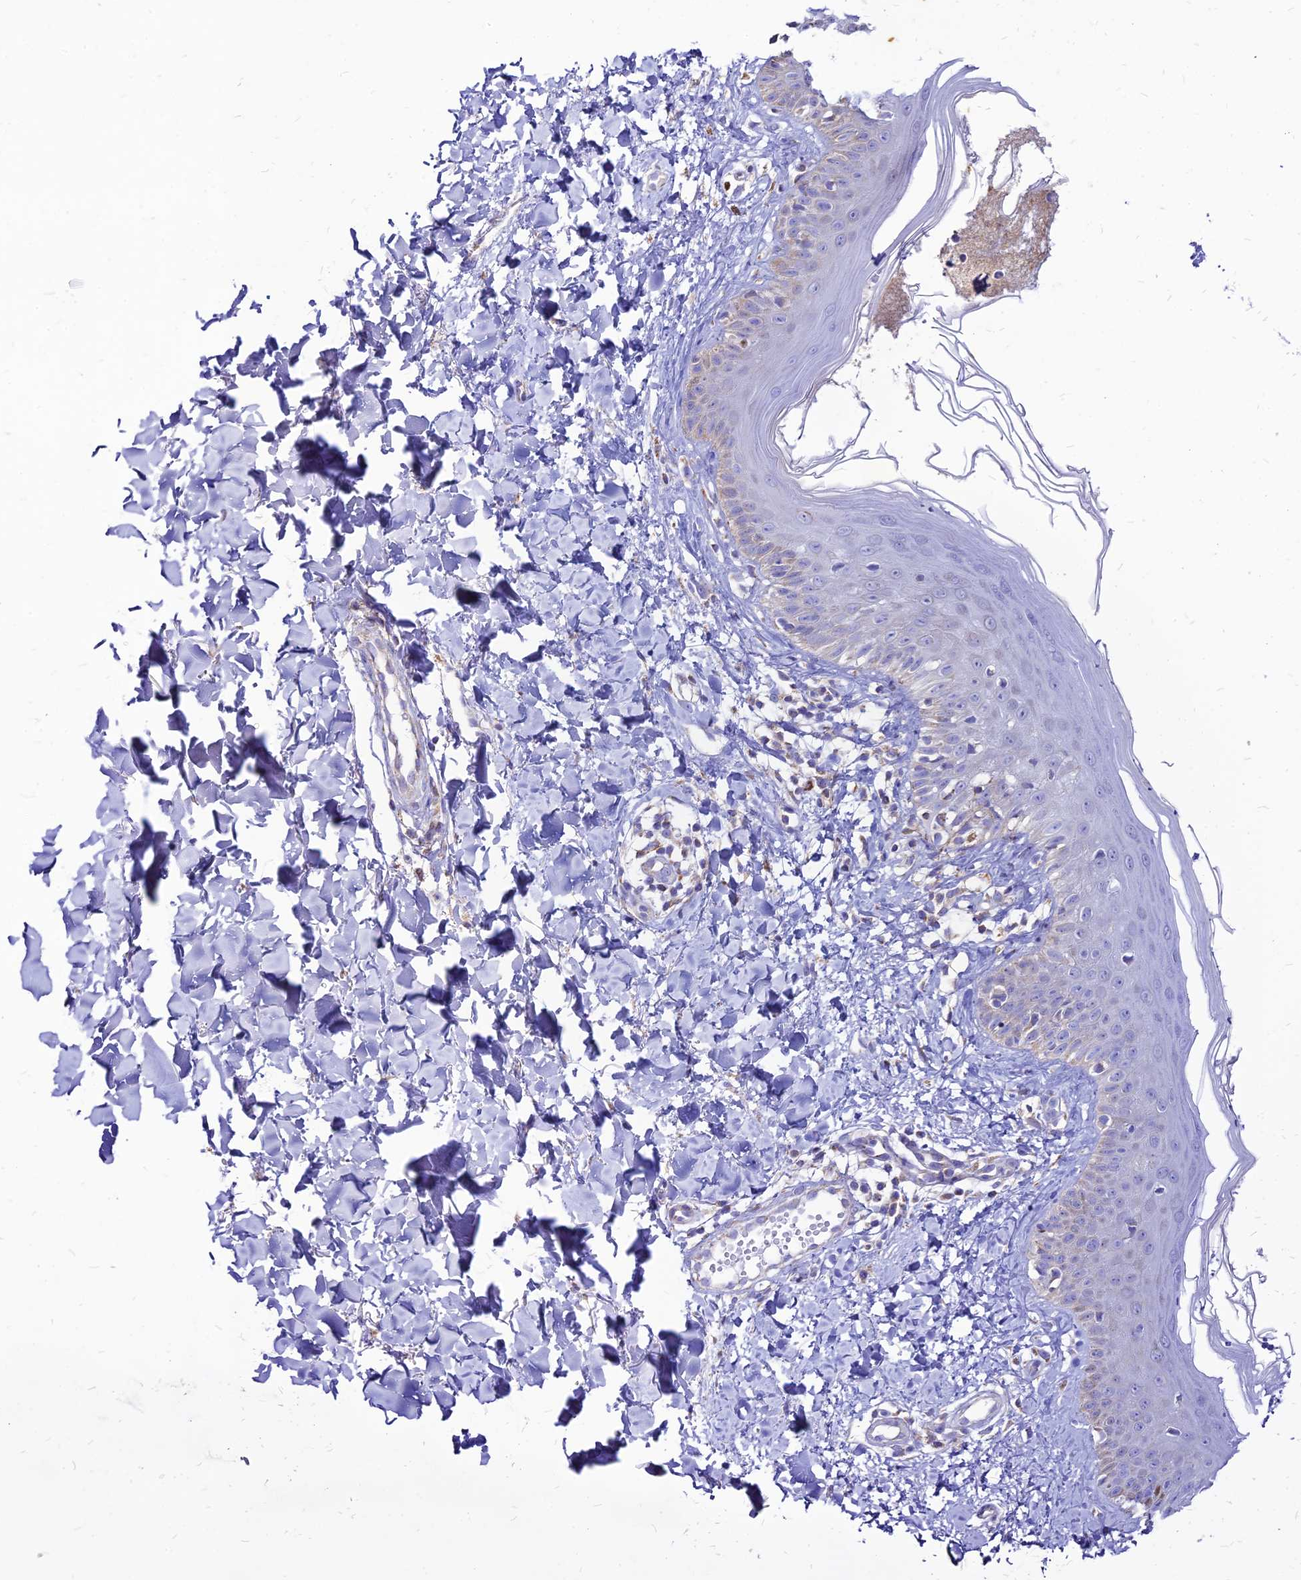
{"staining": {"intensity": "negative", "quantity": "none", "location": "none"}, "tissue": "skin", "cell_type": "Fibroblasts", "image_type": "normal", "snomed": [{"axis": "morphology", "description": "Normal tissue, NOS"}, {"axis": "topography", "description": "Skin"}], "caption": "Immunohistochemistry (IHC) micrograph of unremarkable skin: skin stained with DAB (3,3'-diaminobenzidine) exhibits no significant protein expression in fibroblasts. (DAB (3,3'-diaminobenzidine) IHC visualized using brightfield microscopy, high magnification).", "gene": "ECI1", "patient": {"sex": "male", "age": 52}}